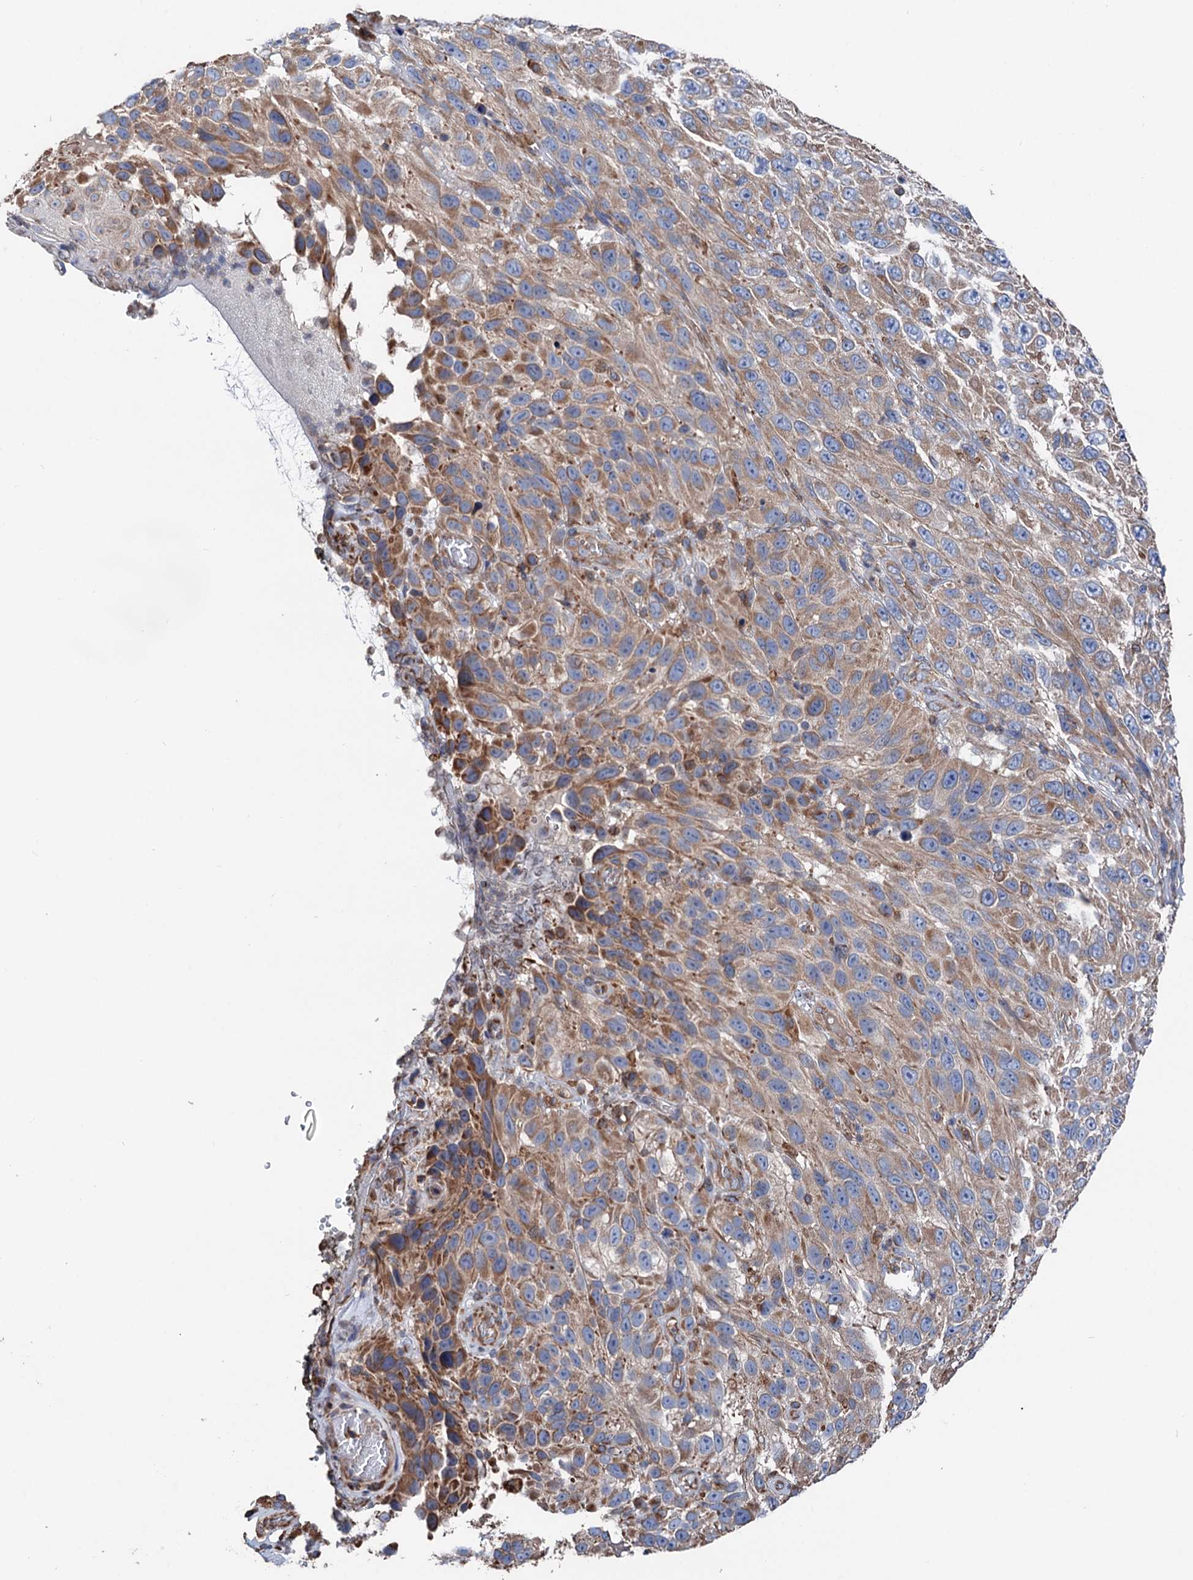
{"staining": {"intensity": "moderate", "quantity": ">75%", "location": "cytoplasmic/membranous"}, "tissue": "melanoma", "cell_type": "Tumor cells", "image_type": "cancer", "snomed": [{"axis": "morphology", "description": "Malignant melanoma, NOS"}, {"axis": "topography", "description": "Skin"}], "caption": "Approximately >75% of tumor cells in human melanoma reveal moderate cytoplasmic/membranous protein expression as visualized by brown immunohistochemical staining.", "gene": "ERP29", "patient": {"sex": "female", "age": 96}}